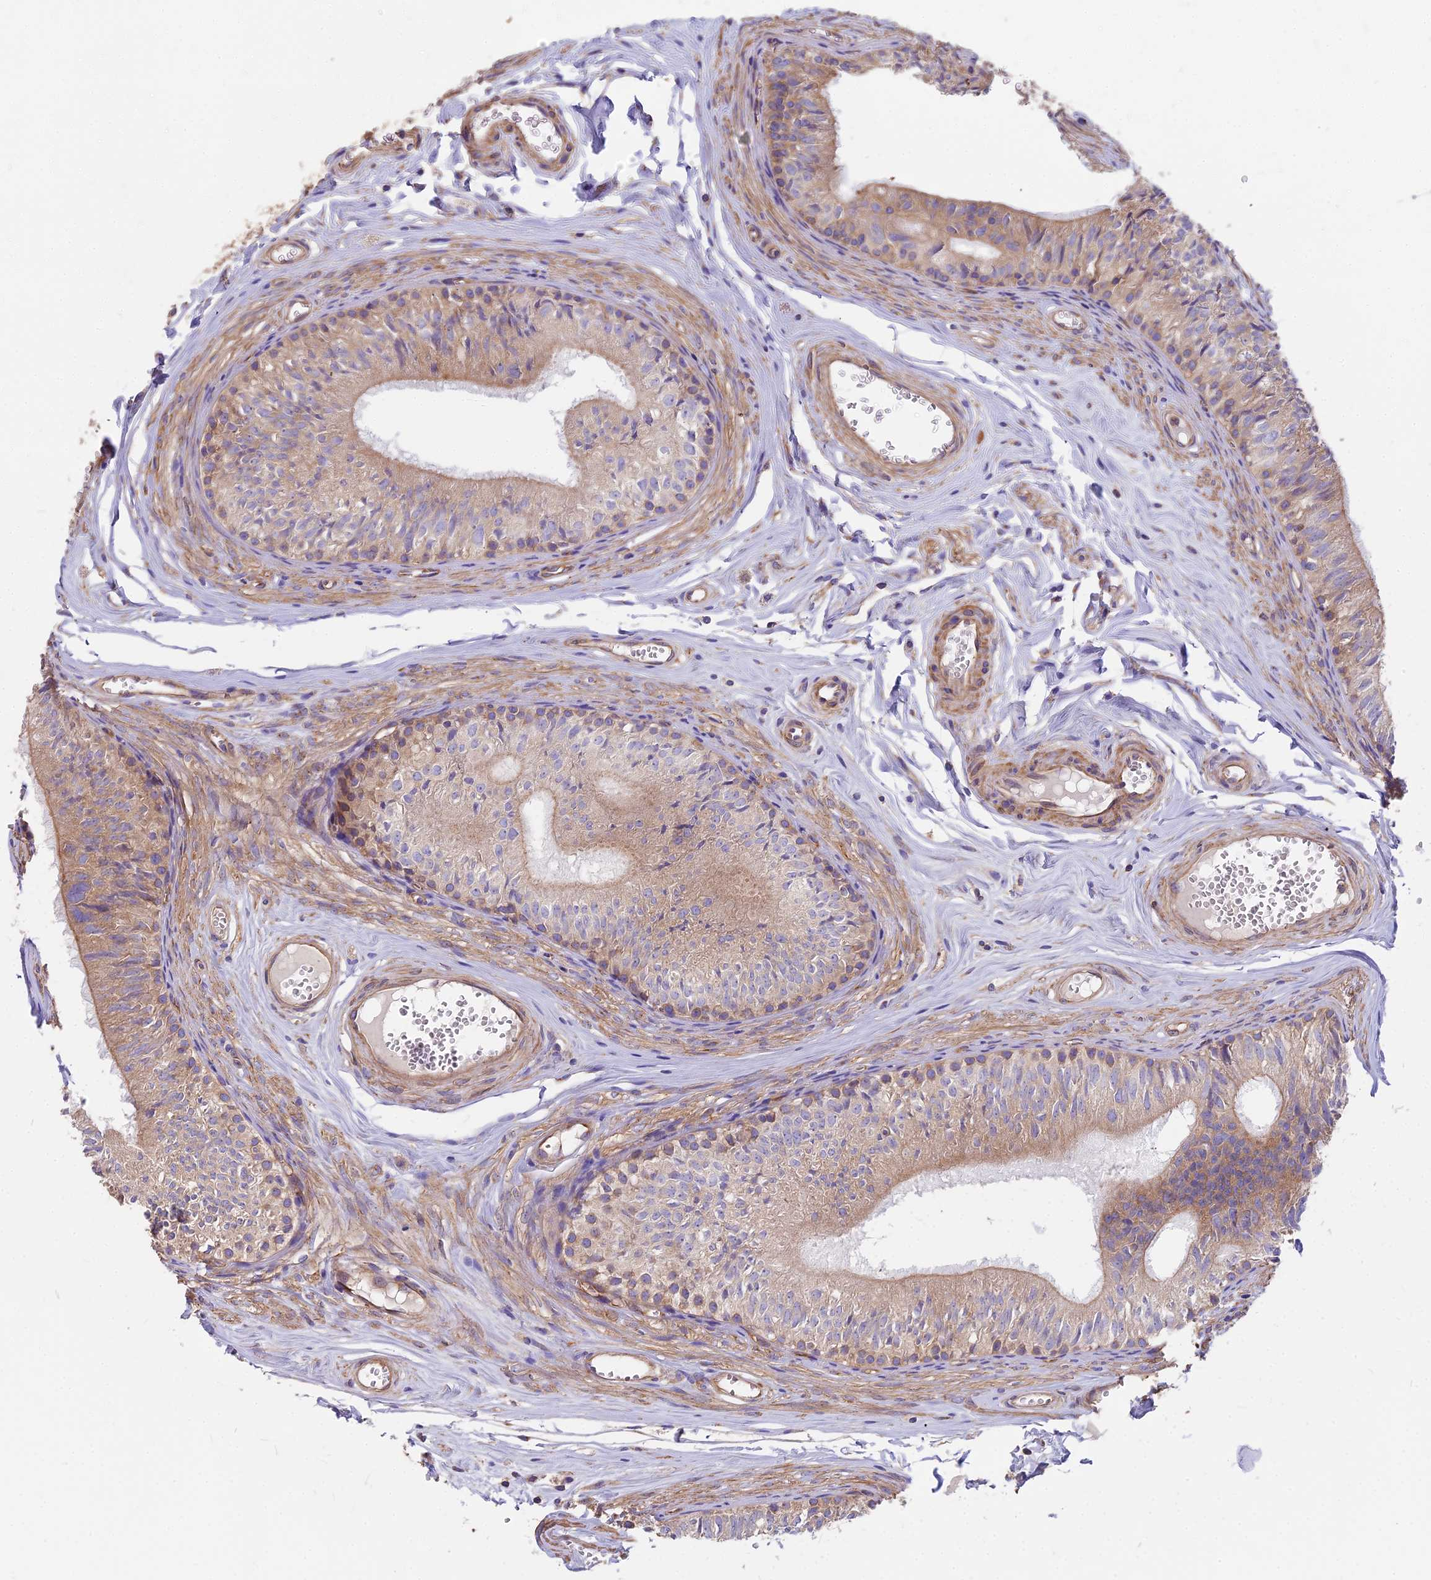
{"staining": {"intensity": "moderate", "quantity": ">75%", "location": "cytoplasmic/membranous"}, "tissue": "epididymis", "cell_type": "Glandular cells", "image_type": "normal", "snomed": [{"axis": "morphology", "description": "Normal tissue, NOS"}, {"axis": "topography", "description": "Epididymis"}], "caption": "IHC photomicrograph of unremarkable epididymis: human epididymis stained using immunohistochemistry (IHC) exhibits medium levels of moderate protein expression localized specifically in the cytoplasmic/membranous of glandular cells, appearing as a cytoplasmic/membranous brown color.", "gene": "DCTN3", "patient": {"sex": "male", "age": 36}}